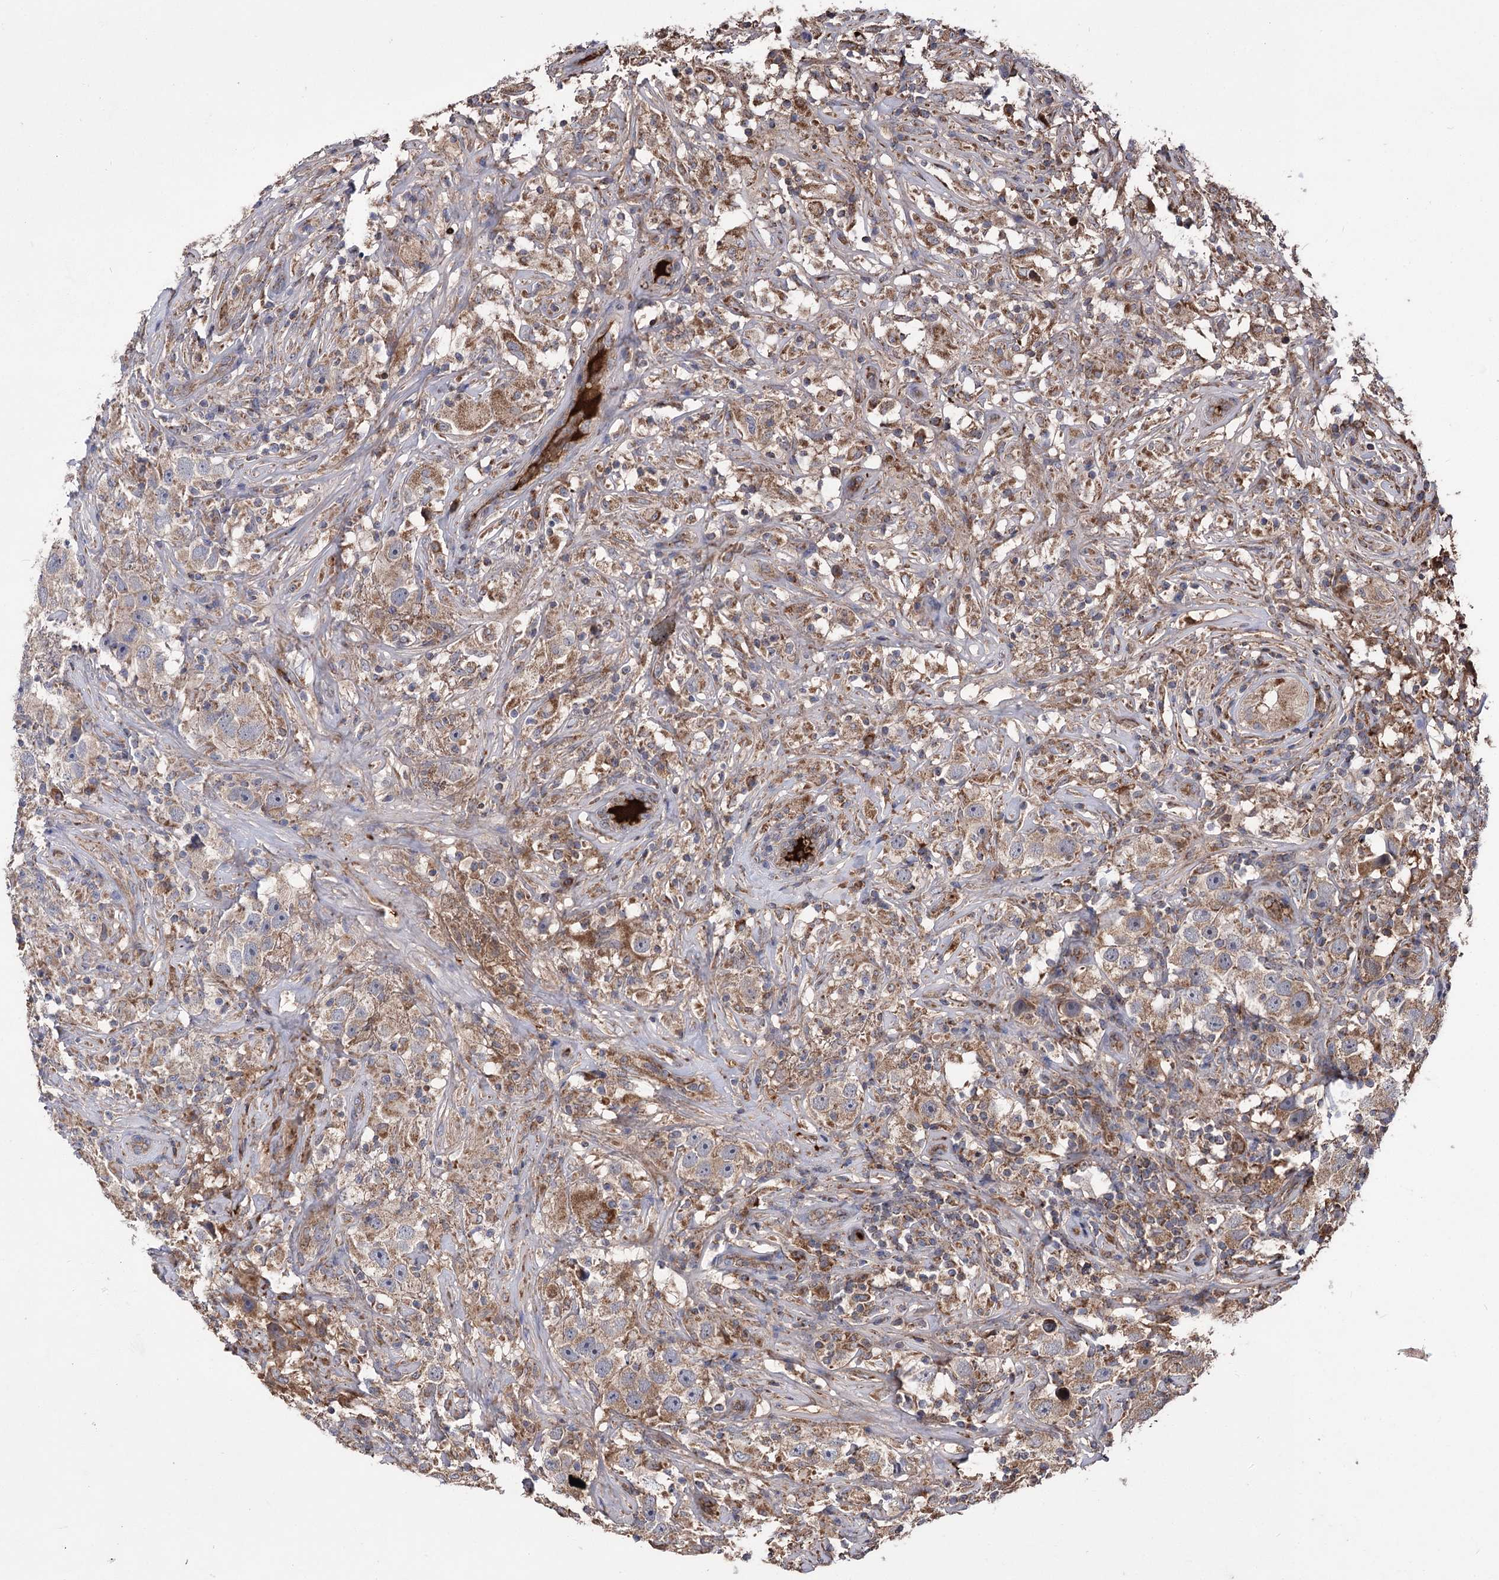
{"staining": {"intensity": "moderate", "quantity": ">75%", "location": "cytoplasmic/membranous"}, "tissue": "testis cancer", "cell_type": "Tumor cells", "image_type": "cancer", "snomed": [{"axis": "morphology", "description": "Seminoma, NOS"}, {"axis": "topography", "description": "Testis"}], "caption": "The image displays a brown stain indicating the presence of a protein in the cytoplasmic/membranous of tumor cells in testis seminoma.", "gene": "RASSF3", "patient": {"sex": "male", "age": 49}}